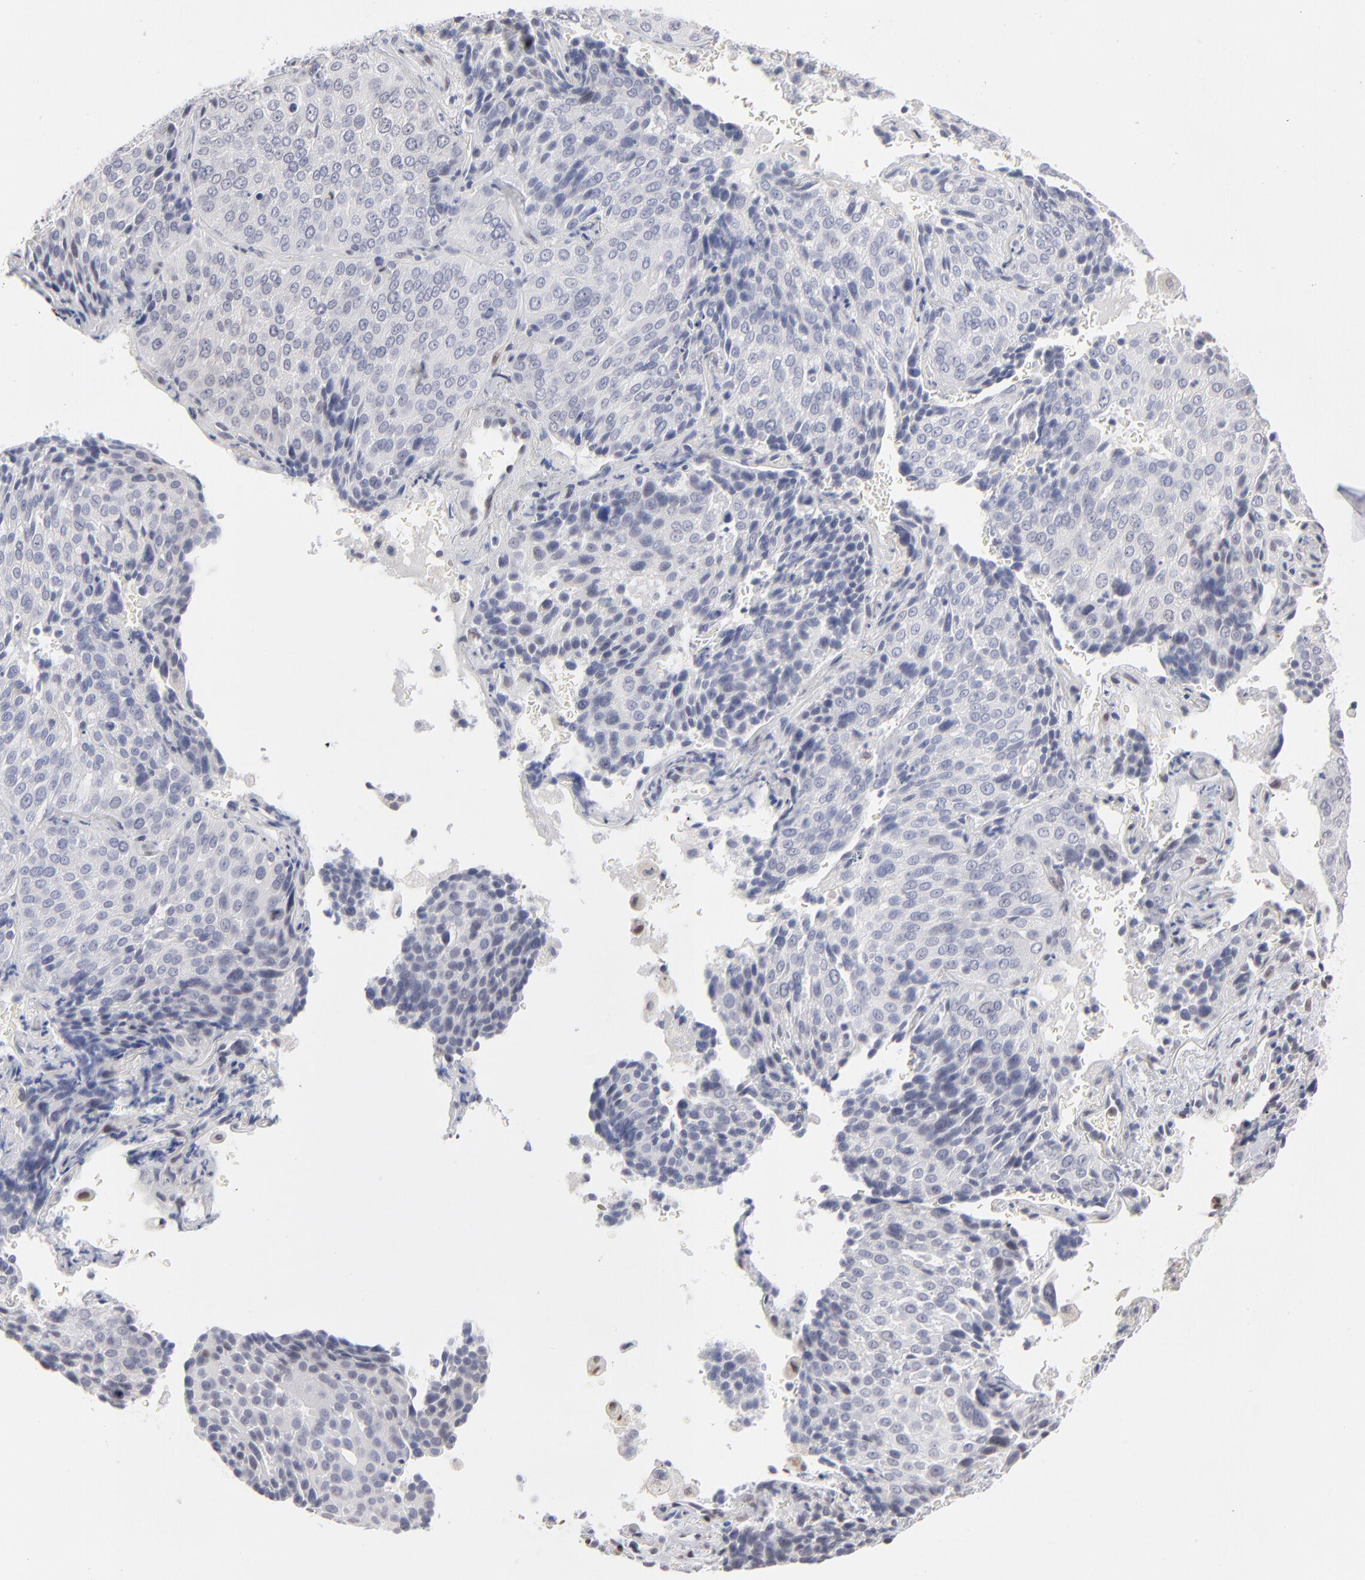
{"staining": {"intensity": "negative", "quantity": "none", "location": "none"}, "tissue": "lung cancer", "cell_type": "Tumor cells", "image_type": "cancer", "snomed": [{"axis": "morphology", "description": "Squamous cell carcinoma, NOS"}, {"axis": "topography", "description": "Lung"}], "caption": "IHC of human lung squamous cell carcinoma shows no expression in tumor cells. (DAB (3,3'-diaminobenzidine) immunohistochemistry with hematoxylin counter stain).", "gene": "RBM3", "patient": {"sex": "male", "age": 54}}